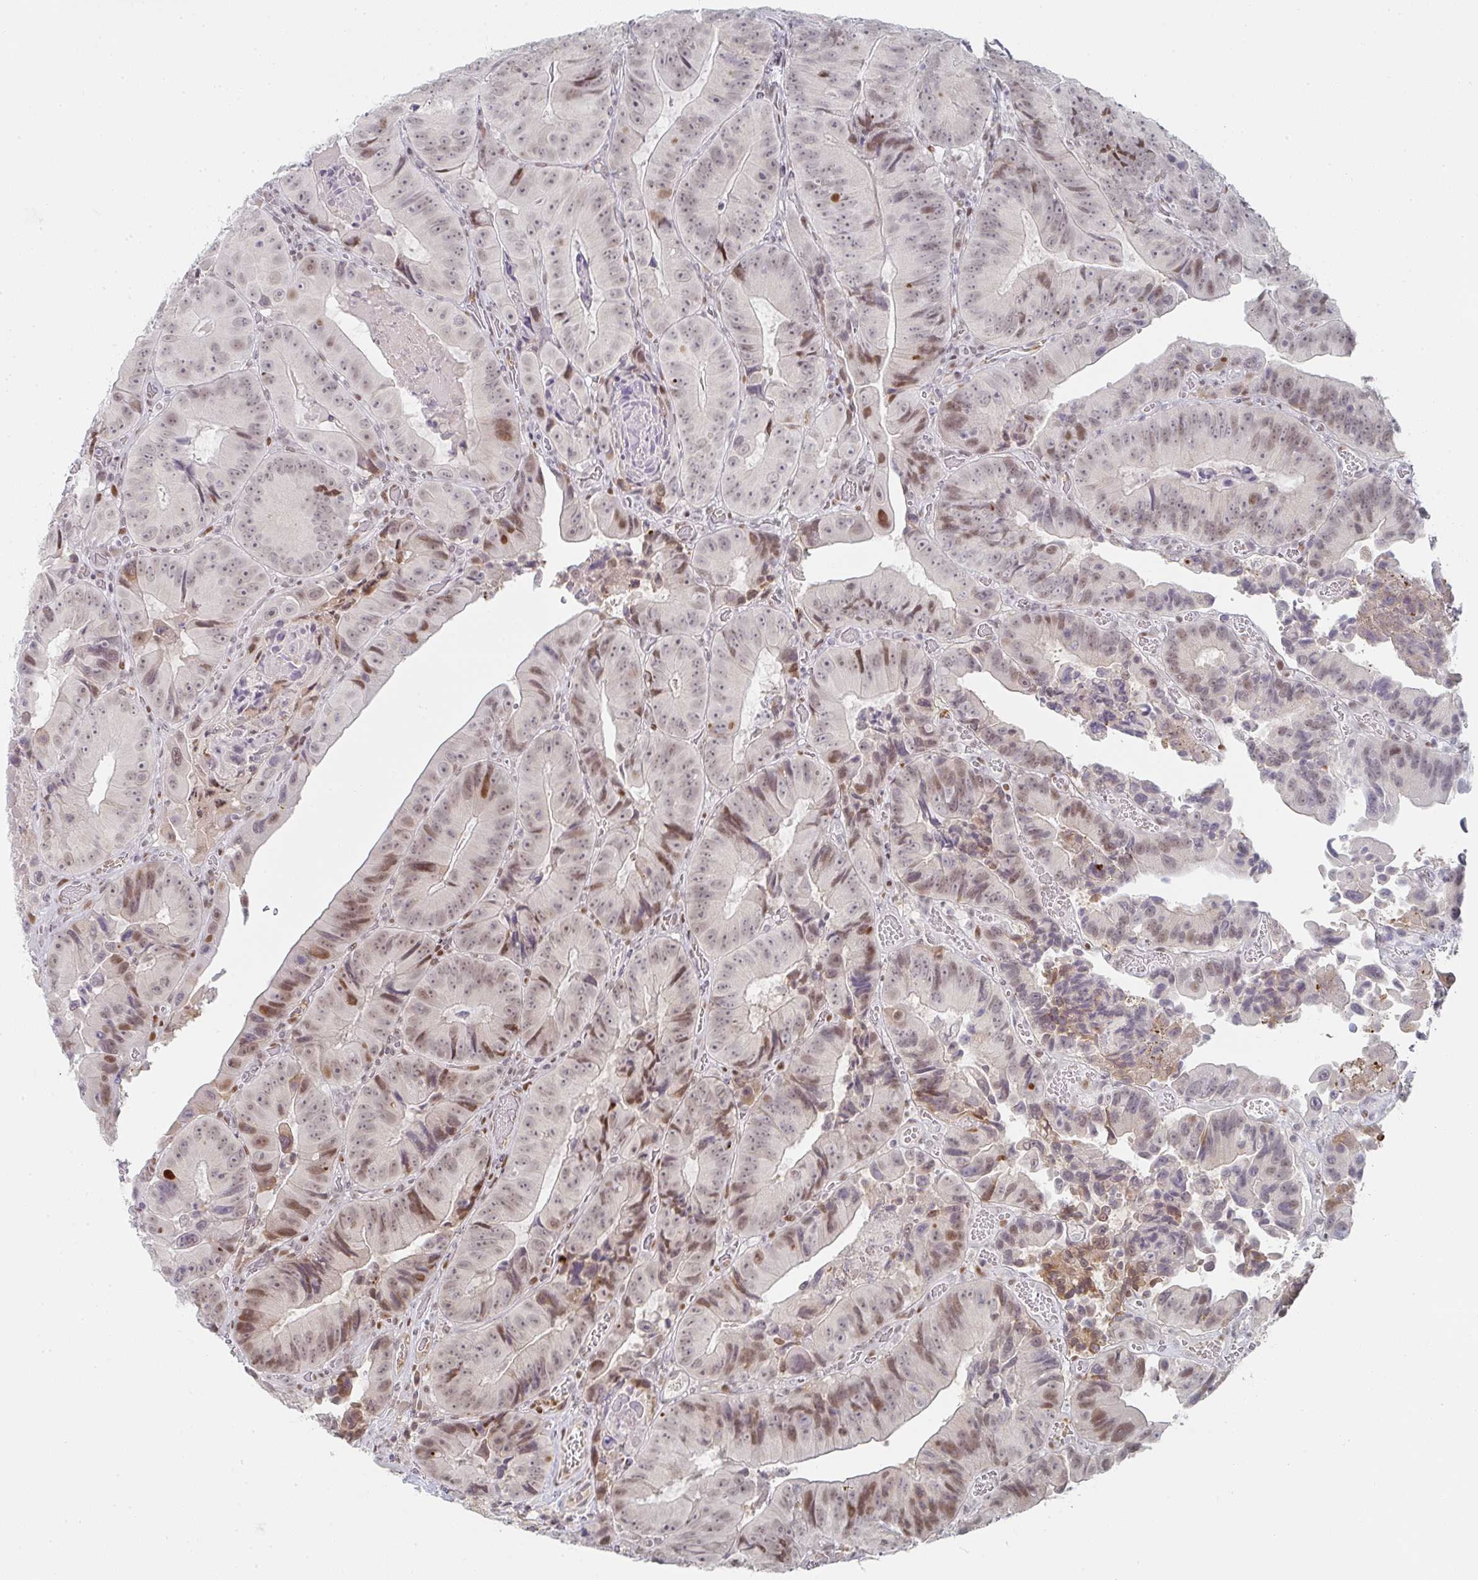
{"staining": {"intensity": "moderate", "quantity": "25%-75%", "location": "nuclear"}, "tissue": "colorectal cancer", "cell_type": "Tumor cells", "image_type": "cancer", "snomed": [{"axis": "morphology", "description": "Adenocarcinoma, NOS"}, {"axis": "topography", "description": "Colon"}], "caption": "This is an image of immunohistochemistry staining of colorectal cancer, which shows moderate positivity in the nuclear of tumor cells.", "gene": "LIN54", "patient": {"sex": "female", "age": 86}}